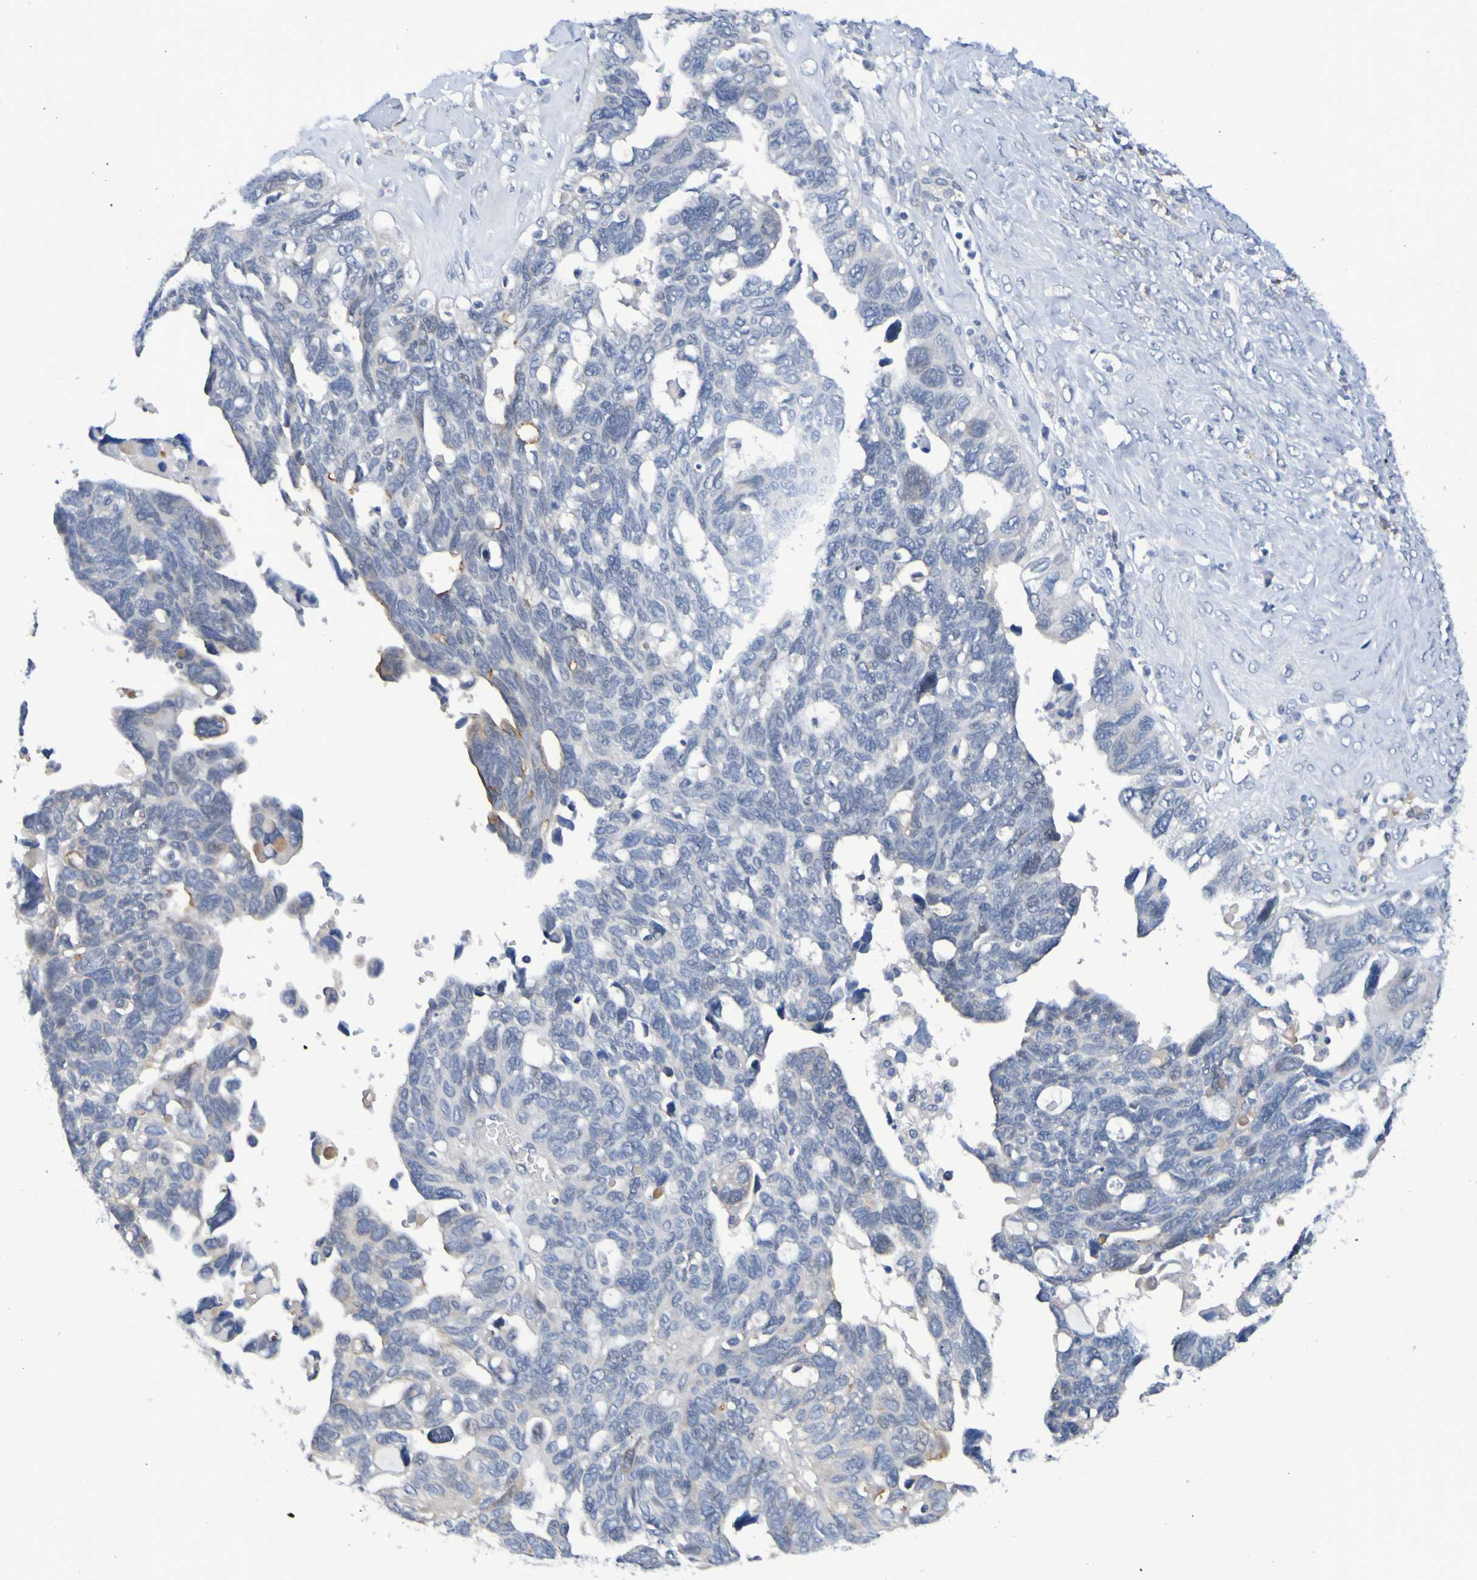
{"staining": {"intensity": "negative", "quantity": "none", "location": "none"}, "tissue": "ovarian cancer", "cell_type": "Tumor cells", "image_type": "cancer", "snomed": [{"axis": "morphology", "description": "Cystadenocarcinoma, serous, NOS"}, {"axis": "topography", "description": "Ovary"}], "caption": "Immunohistochemical staining of ovarian cancer shows no significant staining in tumor cells.", "gene": "VMA21", "patient": {"sex": "female", "age": 79}}